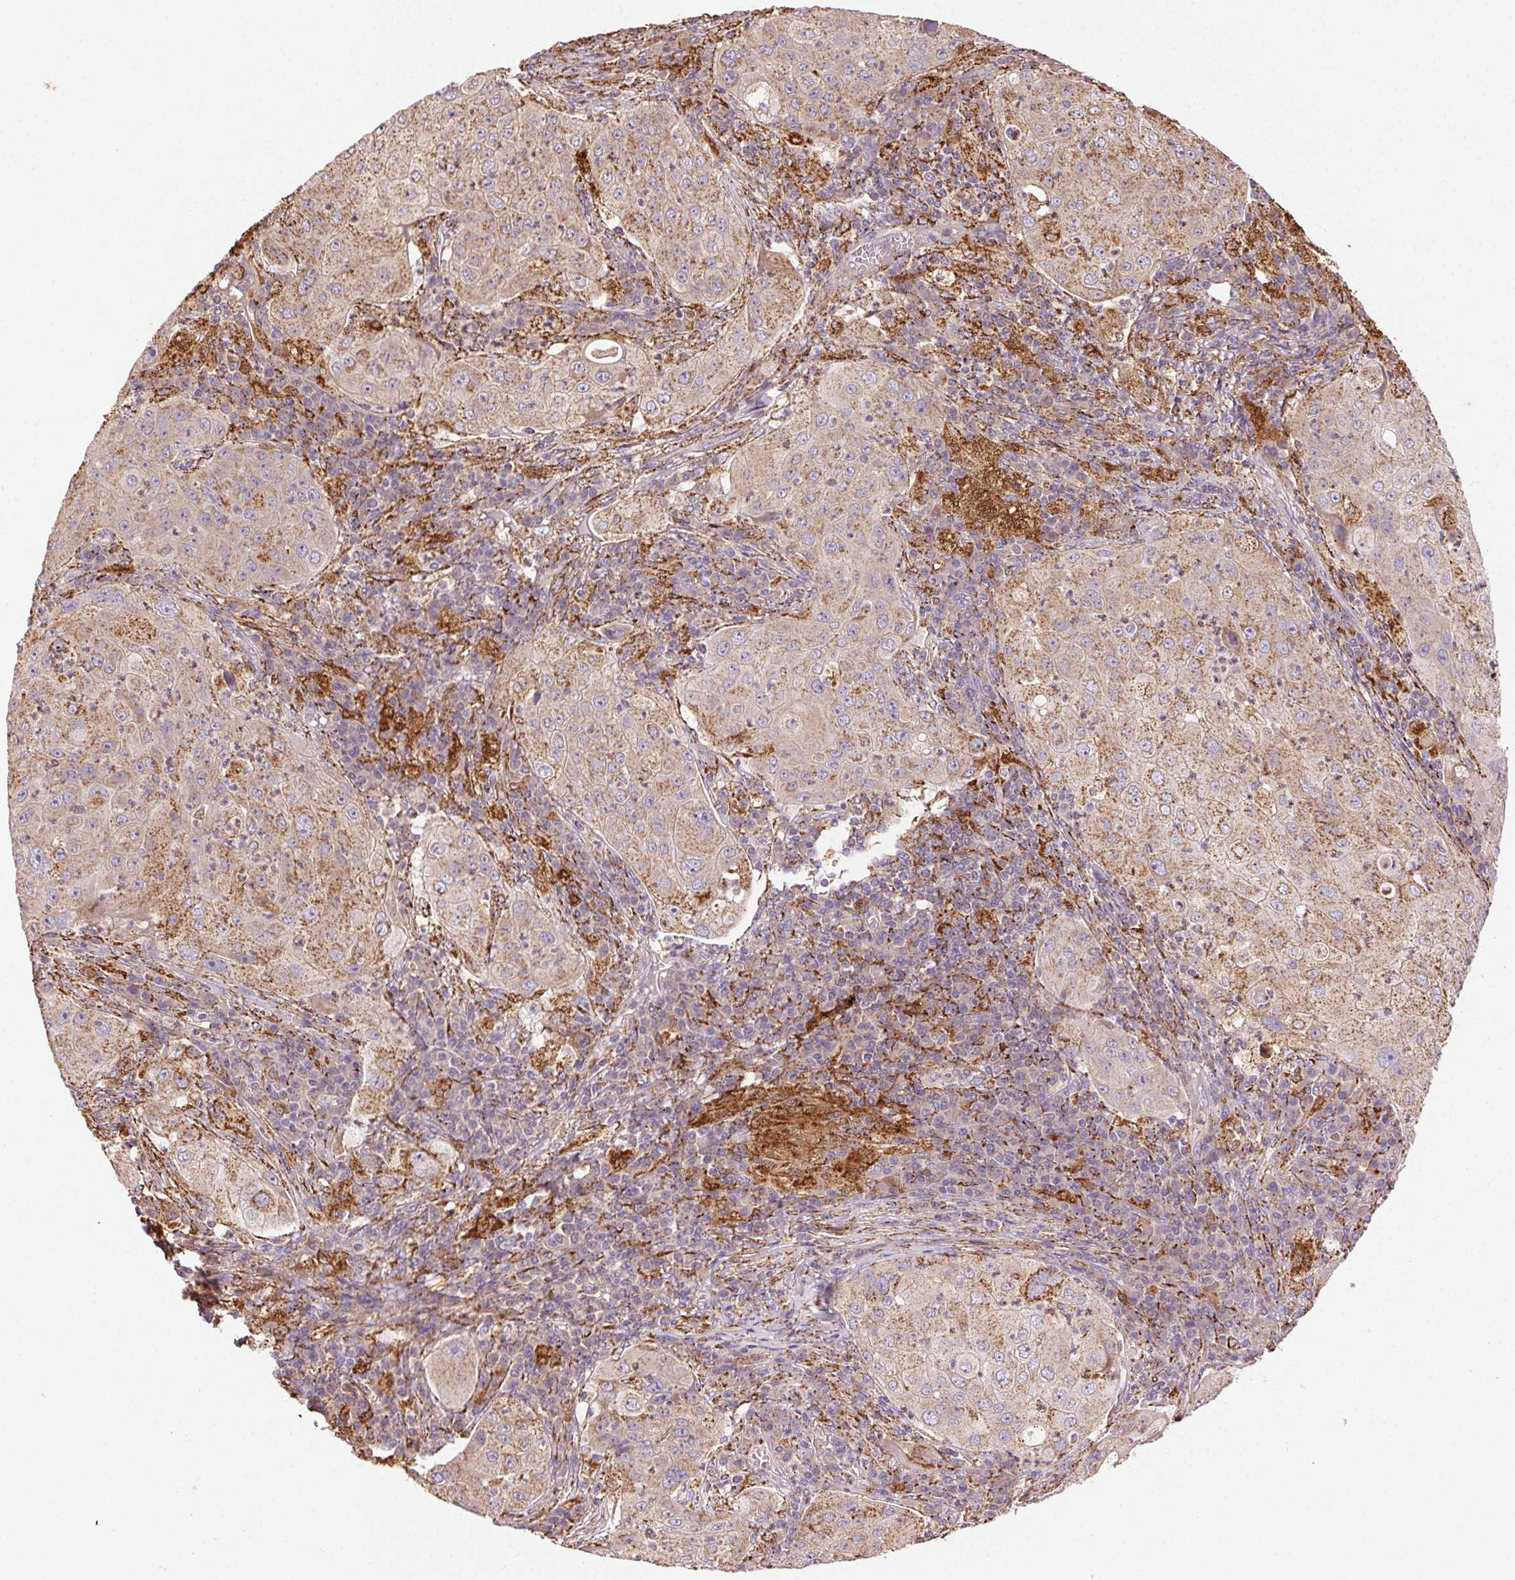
{"staining": {"intensity": "weak", "quantity": ">75%", "location": "cytoplasmic/membranous"}, "tissue": "lung cancer", "cell_type": "Tumor cells", "image_type": "cancer", "snomed": [{"axis": "morphology", "description": "Squamous cell carcinoma, NOS"}, {"axis": "topography", "description": "Lung"}], "caption": "Immunohistochemistry (DAB (3,3'-diaminobenzidine)) staining of lung squamous cell carcinoma shows weak cytoplasmic/membranous protein expression in about >75% of tumor cells.", "gene": "FNBP1L", "patient": {"sex": "female", "age": 59}}